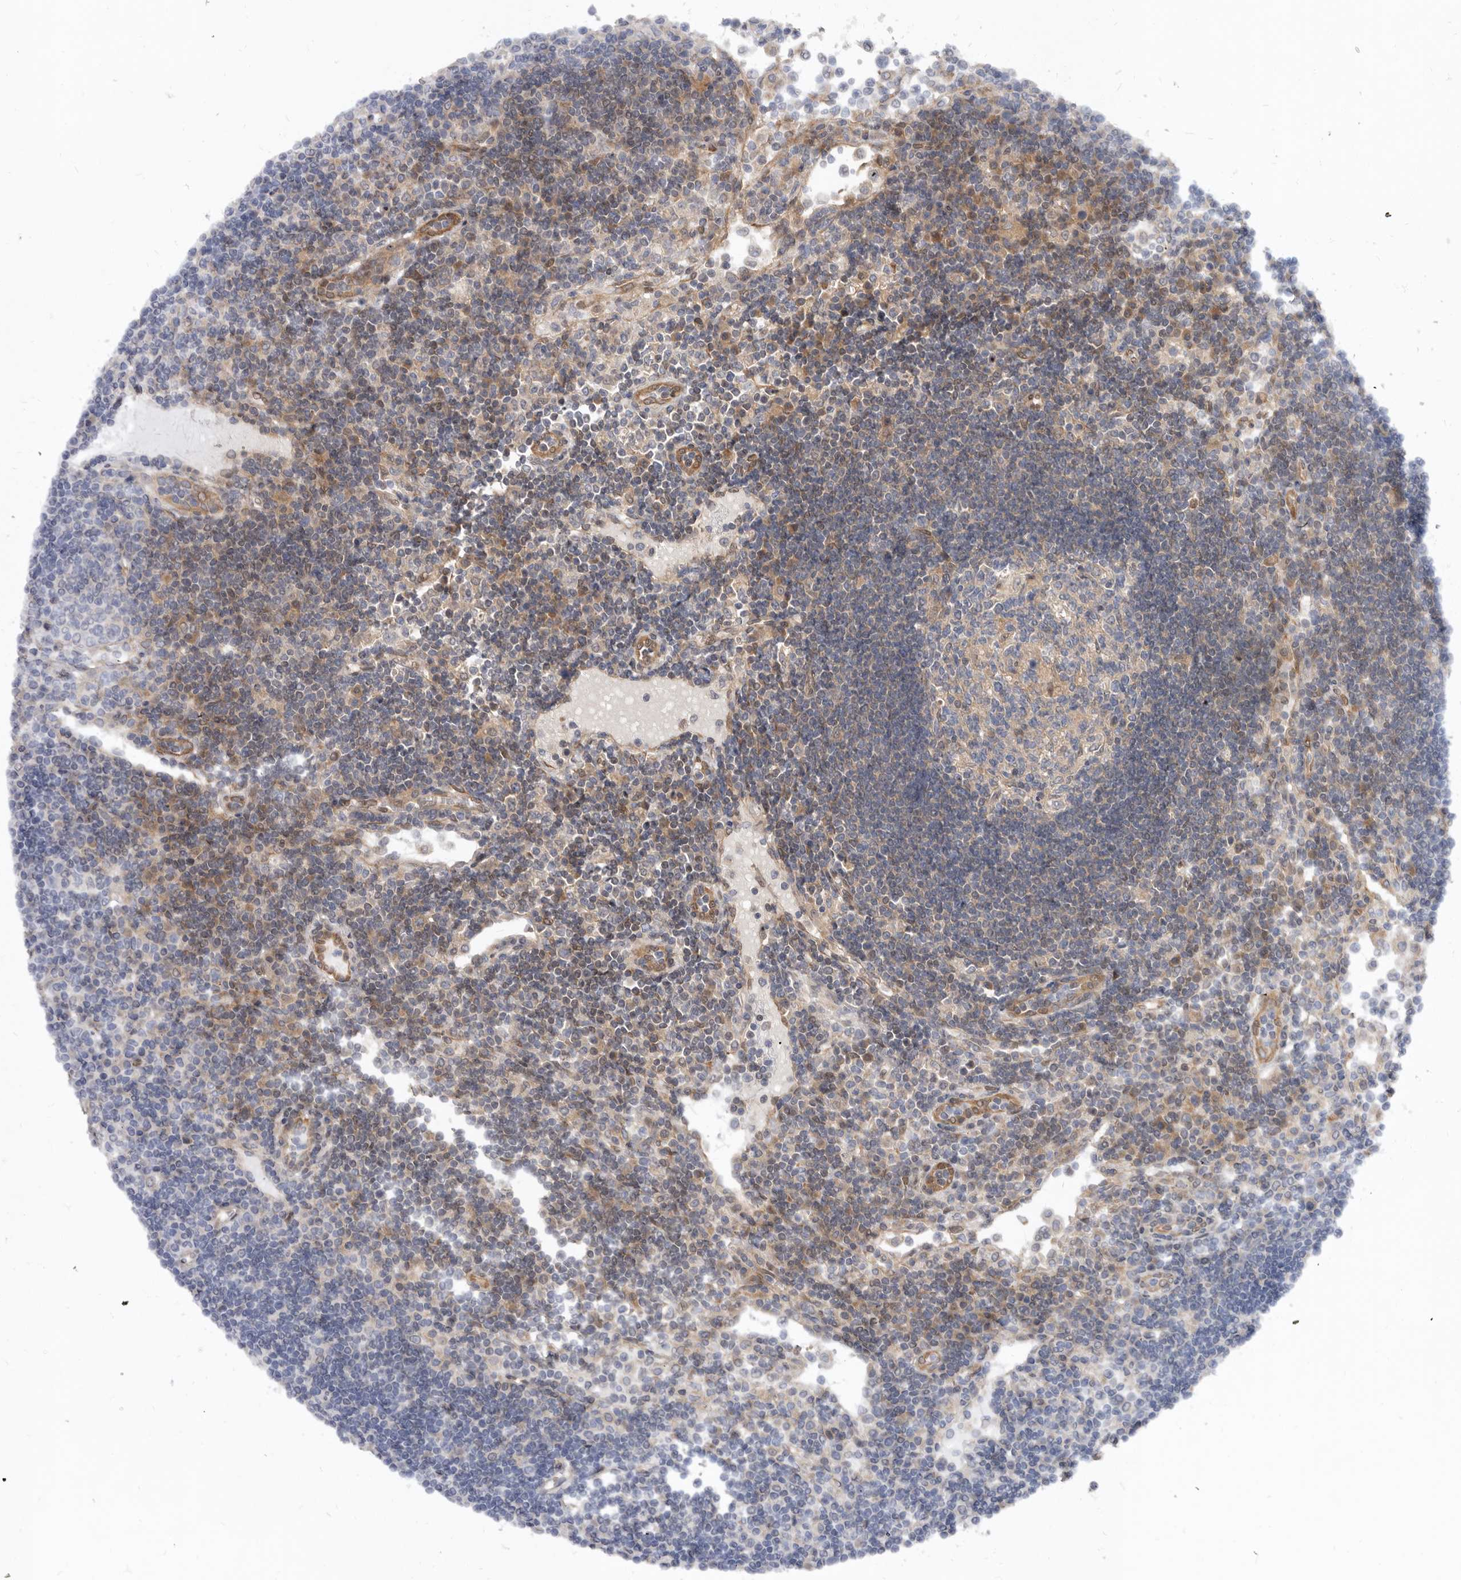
{"staining": {"intensity": "negative", "quantity": "none", "location": "none"}, "tissue": "lymph node", "cell_type": "Germinal center cells", "image_type": "normal", "snomed": [{"axis": "morphology", "description": "Normal tissue, NOS"}, {"axis": "topography", "description": "Lymph node"}], "caption": "Immunohistochemistry (IHC) of unremarkable lymph node exhibits no expression in germinal center cells.", "gene": "SBDS", "patient": {"sex": "female", "age": 53}}